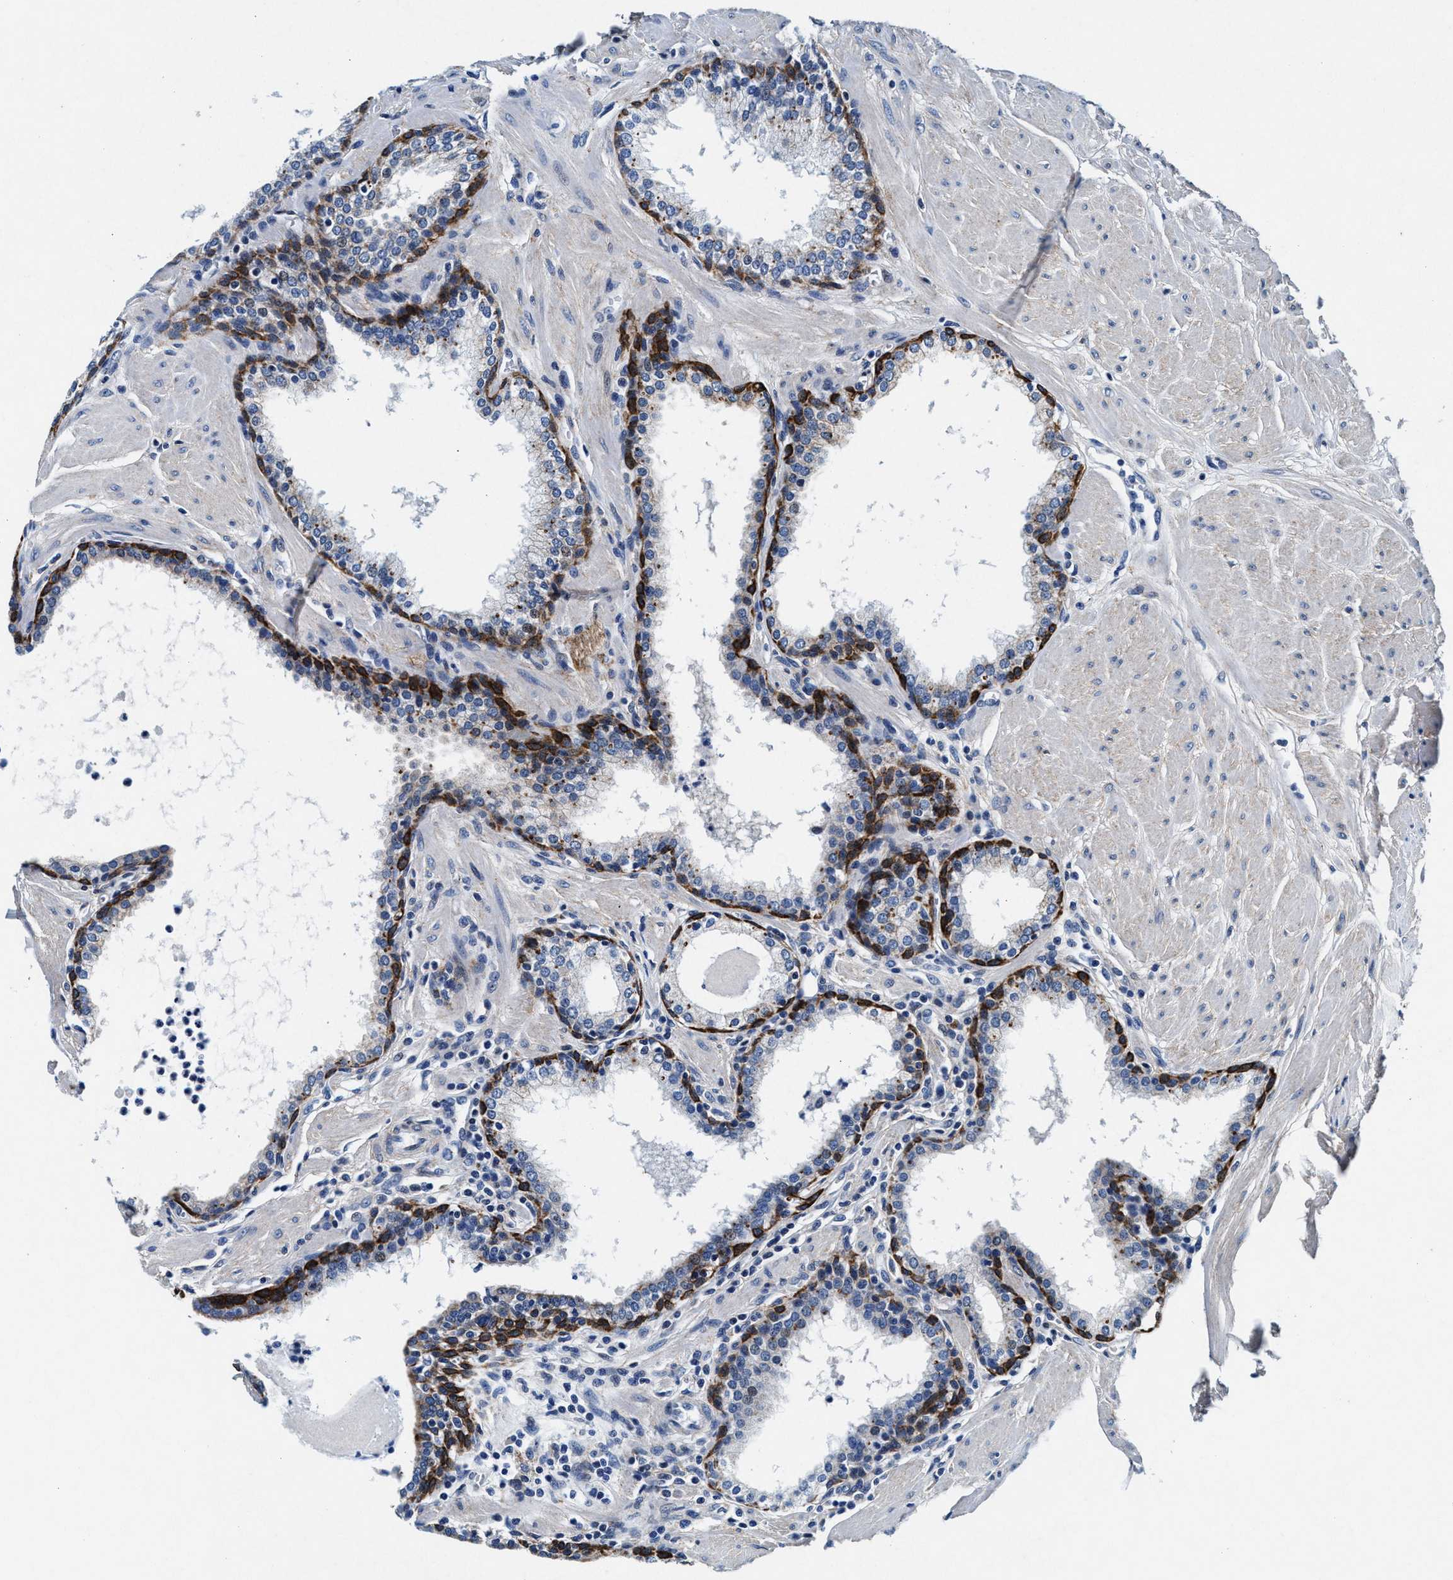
{"staining": {"intensity": "moderate", "quantity": "<25%", "location": "cytoplasmic/membranous"}, "tissue": "prostate", "cell_type": "Glandular cells", "image_type": "normal", "snomed": [{"axis": "morphology", "description": "Normal tissue, NOS"}, {"axis": "topography", "description": "Prostate"}], "caption": "Immunohistochemistry (IHC) micrograph of unremarkable prostate: prostate stained using IHC reveals low levels of moderate protein expression localized specifically in the cytoplasmic/membranous of glandular cells, appearing as a cytoplasmic/membranous brown color.", "gene": "SLC8A1", "patient": {"sex": "male", "age": 51}}